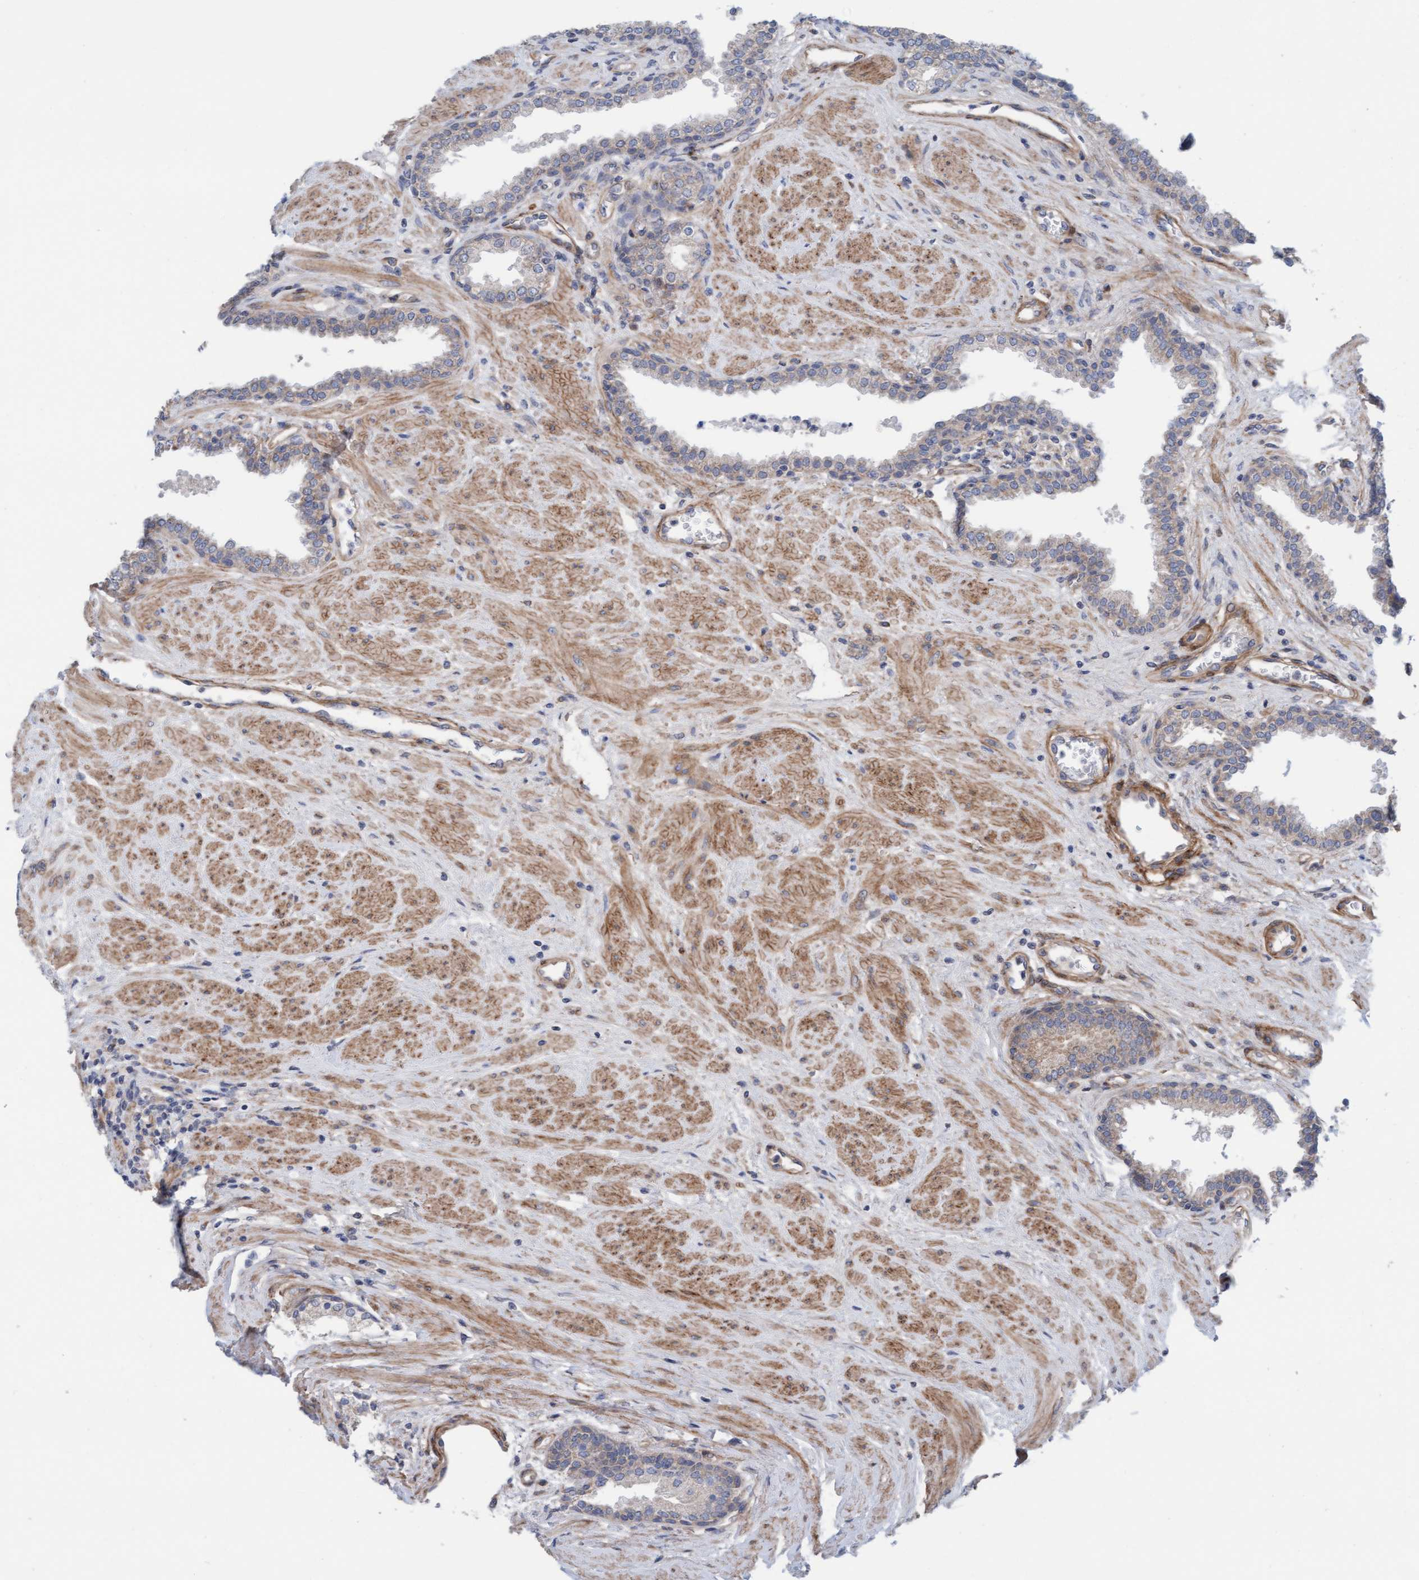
{"staining": {"intensity": "moderate", "quantity": "<25%", "location": "cytoplasmic/membranous"}, "tissue": "prostate", "cell_type": "Glandular cells", "image_type": "normal", "snomed": [{"axis": "morphology", "description": "Normal tissue, NOS"}, {"axis": "topography", "description": "Prostate"}], "caption": "Prostate stained with immunohistochemistry shows moderate cytoplasmic/membranous expression in approximately <25% of glandular cells.", "gene": "CDK5RAP3", "patient": {"sex": "male", "age": 51}}